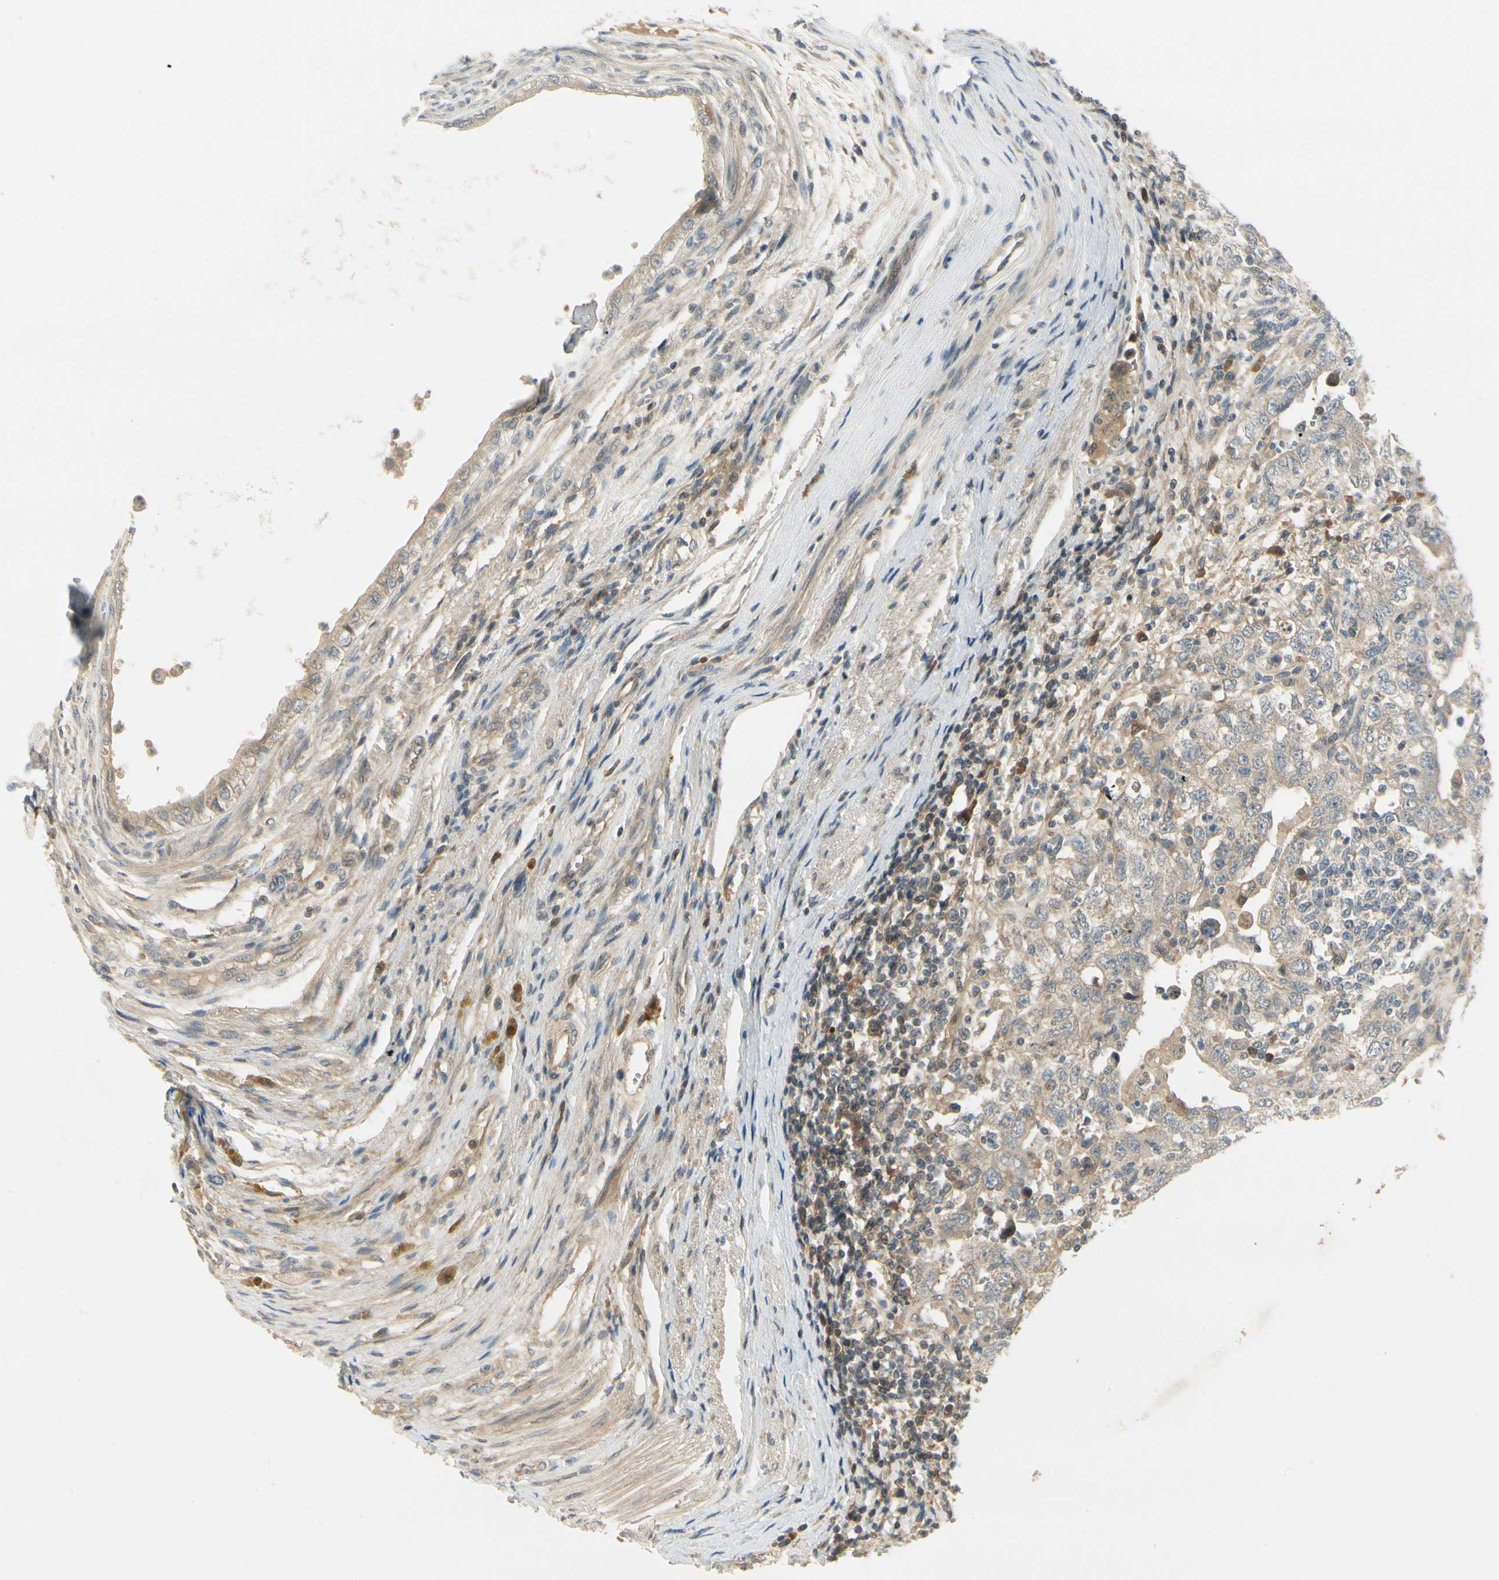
{"staining": {"intensity": "weak", "quantity": ">75%", "location": "cytoplasmic/membranous"}, "tissue": "testis cancer", "cell_type": "Tumor cells", "image_type": "cancer", "snomed": [{"axis": "morphology", "description": "Carcinoma, Embryonal, NOS"}, {"axis": "topography", "description": "Testis"}], "caption": "Protein staining exhibits weak cytoplasmic/membranous expression in about >75% of tumor cells in testis embryonal carcinoma.", "gene": "EPHB3", "patient": {"sex": "male", "age": 26}}